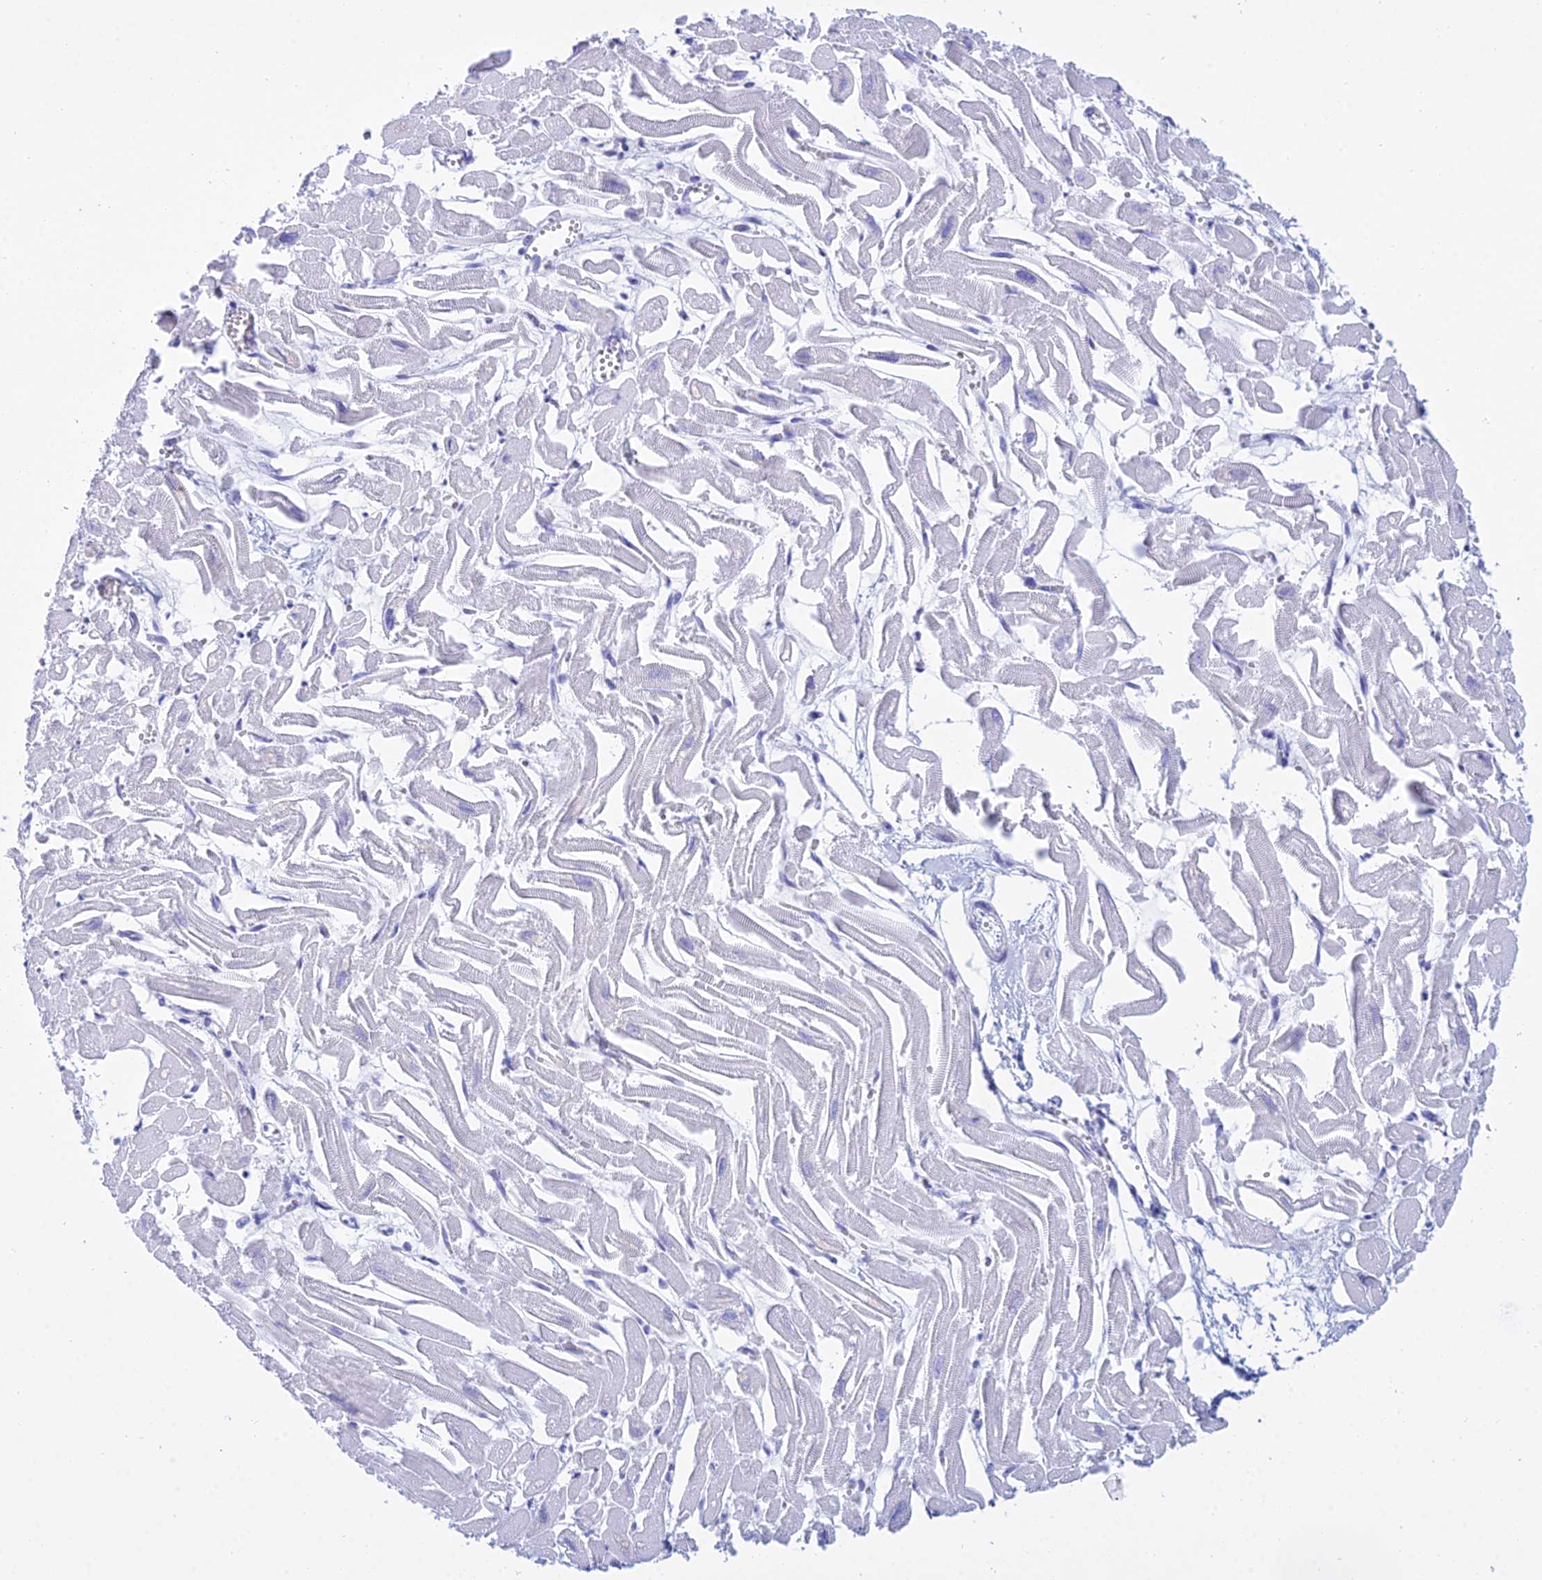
{"staining": {"intensity": "negative", "quantity": "none", "location": "none"}, "tissue": "heart muscle", "cell_type": "Cardiomyocytes", "image_type": "normal", "snomed": [{"axis": "morphology", "description": "Normal tissue, NOS"}, {"axis": "topography", "description": "Heart"}], "caption": "Micrograph shows no significant protein positivity in cardiomyocytes of unremarkable heart muscle.", "gene": "PATE4", "patient": {"sex": "male", "age": 54}}